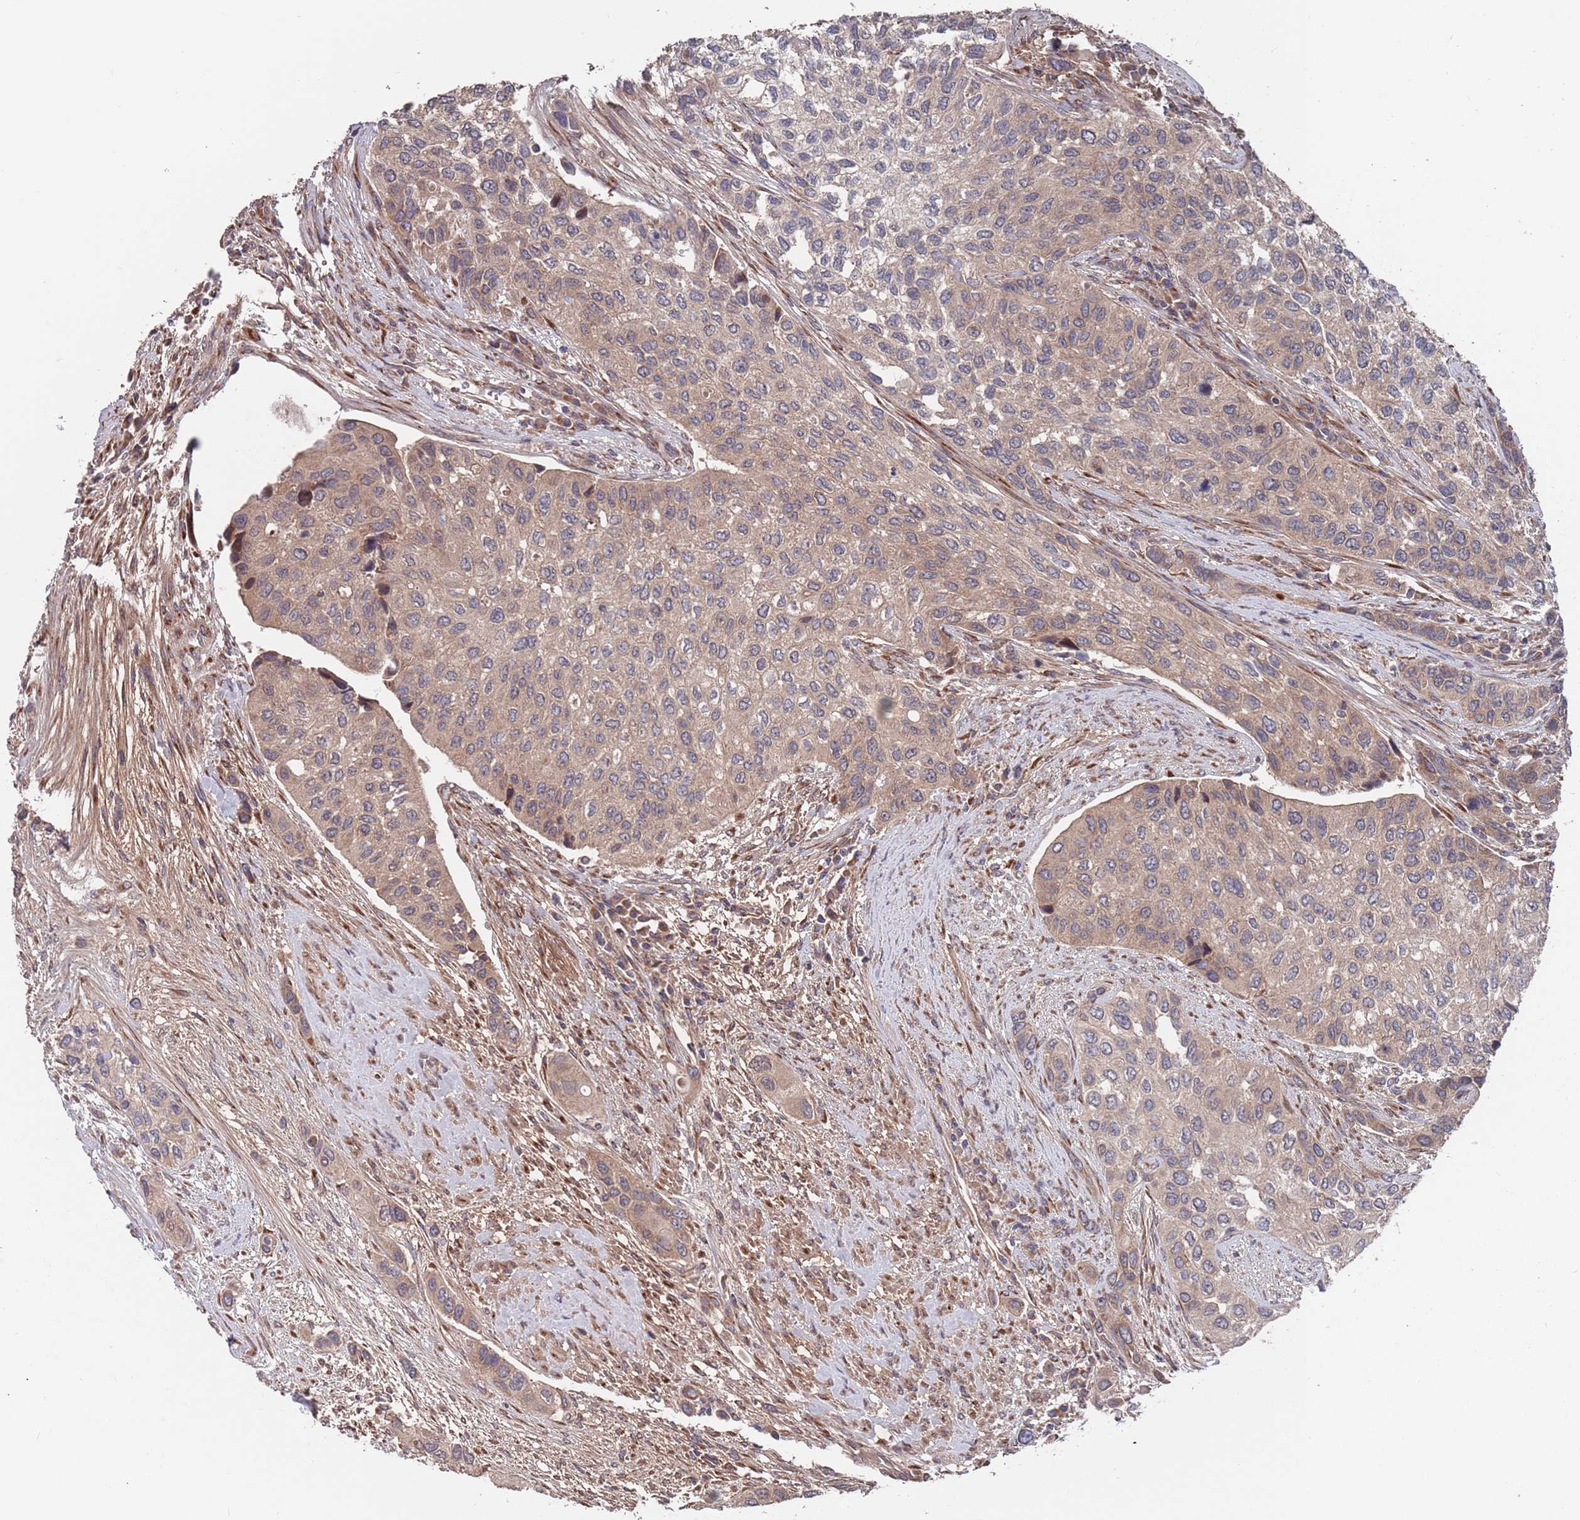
{"staining": {"intensity": "moderate", "quantity": ">75%", "location": "cytoplasmic/membranous"}, "tissue": "urothelial cancer", "cell_type": "Tumor cells", "image_type": "cancer", "snomed": [{"axis": "morphology", "description": "Normal tissue, NOS"}, {"axis": "morphology", "description": "Urothelial carcinoma, High grade"}, {"axis": "topography", "description": "Vascular tissue"}, {"axis": "topography", "description": "Urinary bladder"}], "caption": "High-grade urothelial carcinoma stained for a protein (brown) displays moderate cytoplasmic/membranous positive positivity in about >75% of tumor cells.", "gene": "UNC45A", "patient": {"sex": "female", "age": 56}}